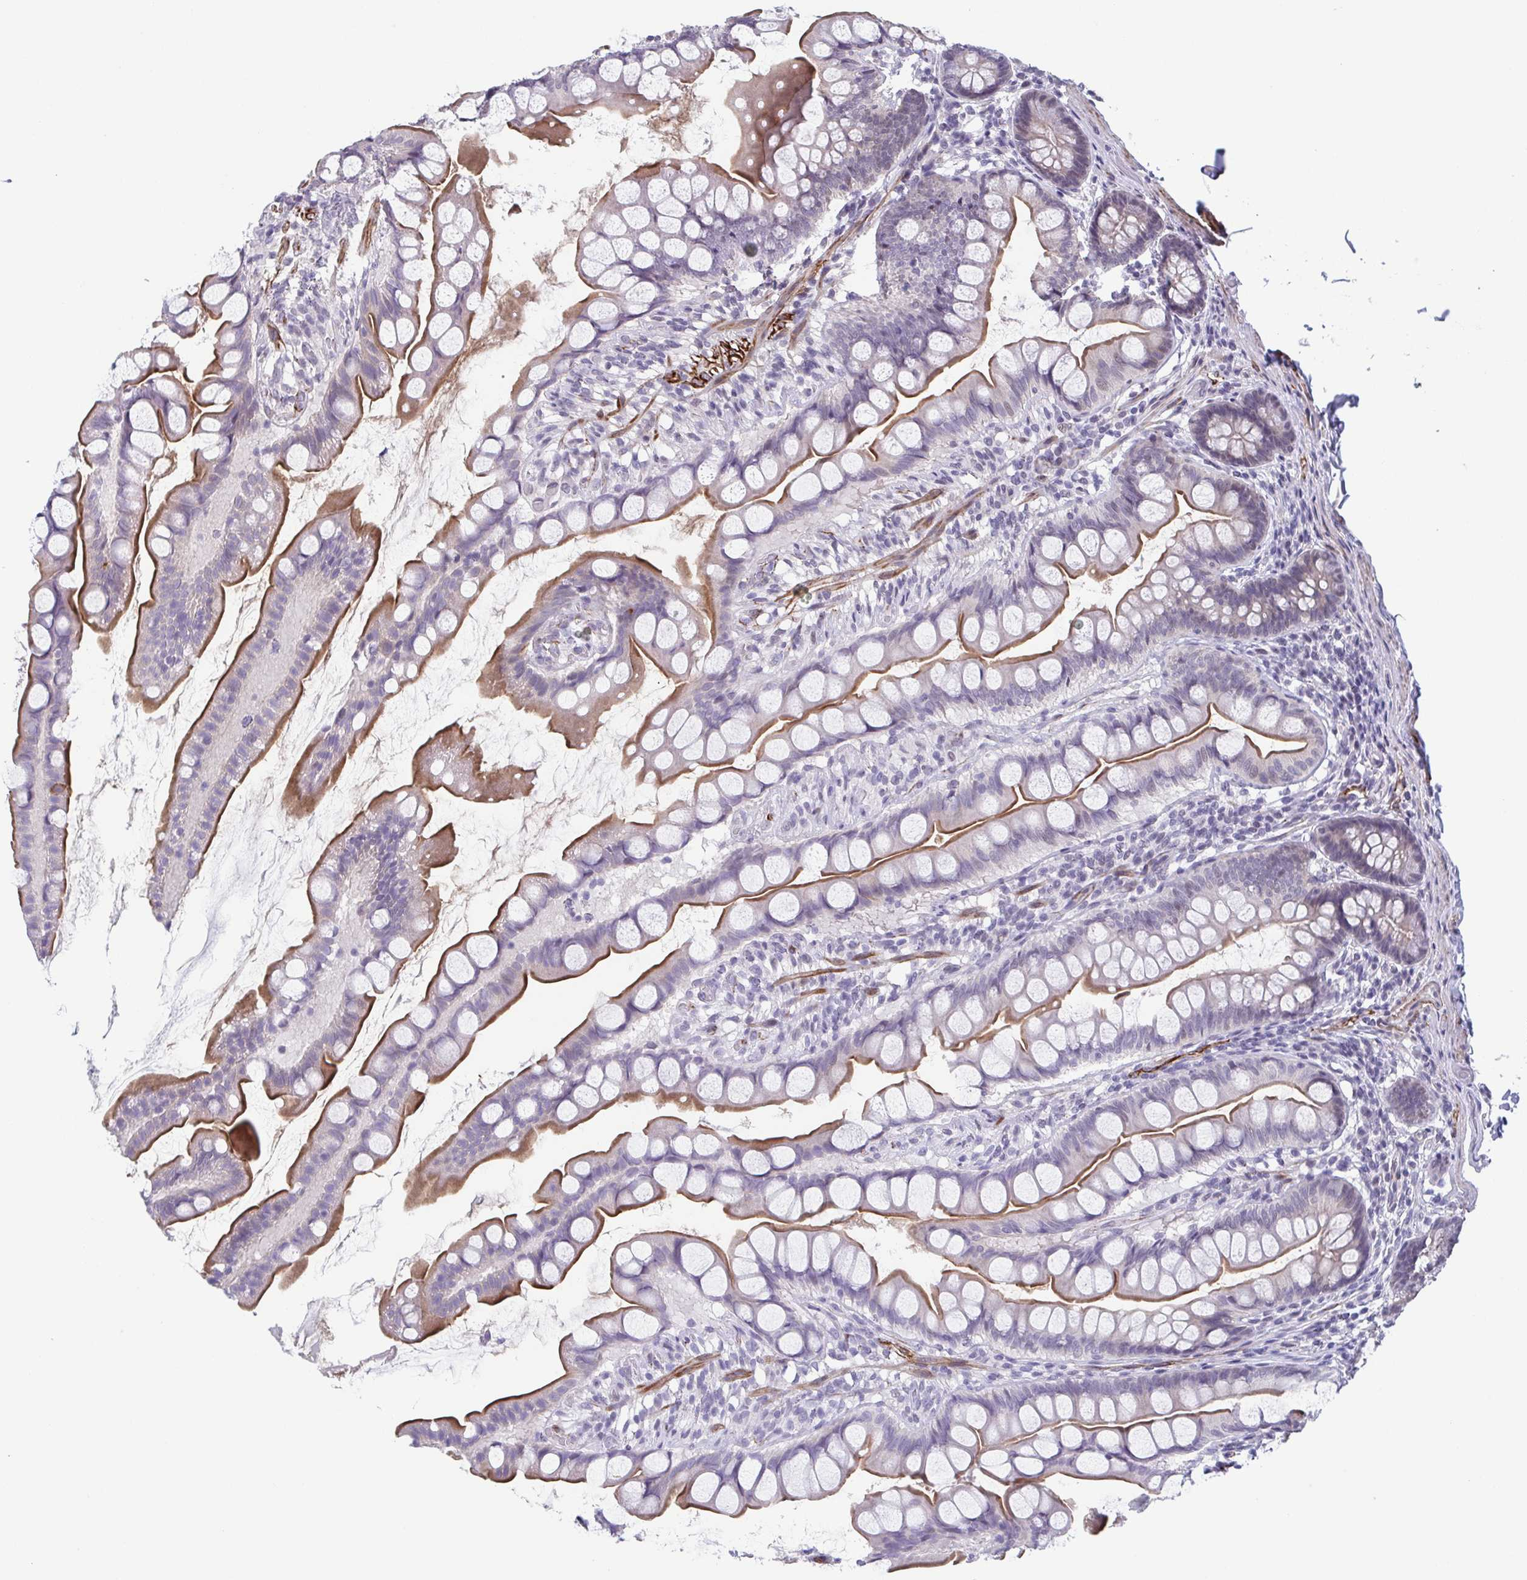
{"staining": {"intensity": "moderate", "quantity": "25%-75%", "location": "cytoplasmic/membranous"}, "tissue": "small intestine", "cell_type": "Glandular cells", "image_type": "normal", "snomed": [{"axis": "morphology", "description": "Normal tissue, NOS"}, {"axis": "topography", "description": "Small intestine"}], "caption": "This micrograph demonstrates immunohistochemistry (IHC) staining of benign small intestine, with medium moderate cytoplasmic/membranous staining in approximately 25%-75% of glandular cells.", "gene": "TMEM92", "patient": {"sex": "male", "age": 70}}